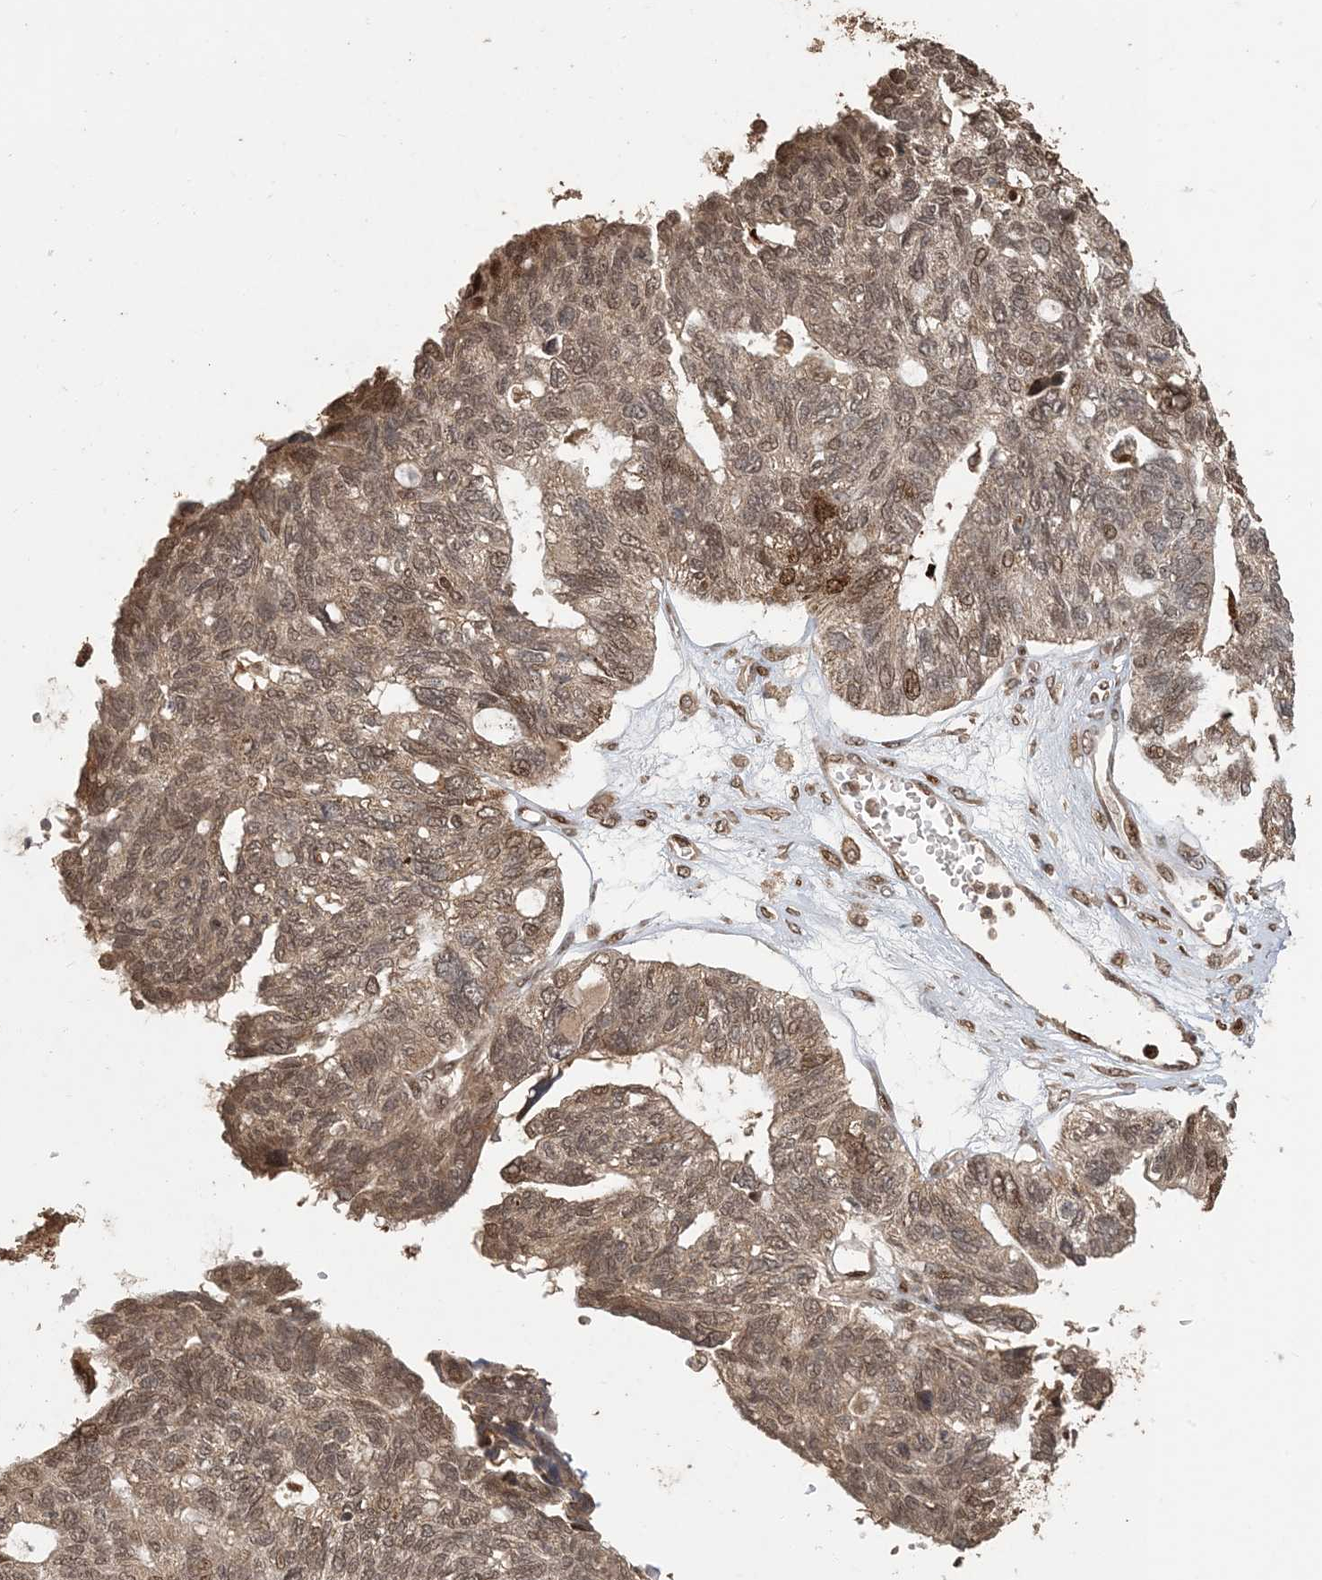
{"staining": {"intensity": "moderate", "quantity": ">75%", "location": "cytoplasmic/membranous,nuclear"}, "tissue": "ovarian cancer", "cell_type": "Tumor cells", "image_type": "cancer", "snomed": [{"axis": "morphology", "description": "Cystadenocarcinoma, serous, NOS"}, {"axis": "topography", "description": "Ovary"}], "caption": "Brown immunohistochemical staining in human serous cystadenocarcinoma (ovarian) shows moderate cytoplasmic/membranous and nuclear positivity in approximately >75% of tumor cells. The protein of interest is stained brown, and the nuclei are stained in blue (DAB (3,3'-diaminobenzidine) IHC with brightfield microscopy, high magnification).", "gene": "ATP13A2", "patient": {"sex": "female", "age": 79}}